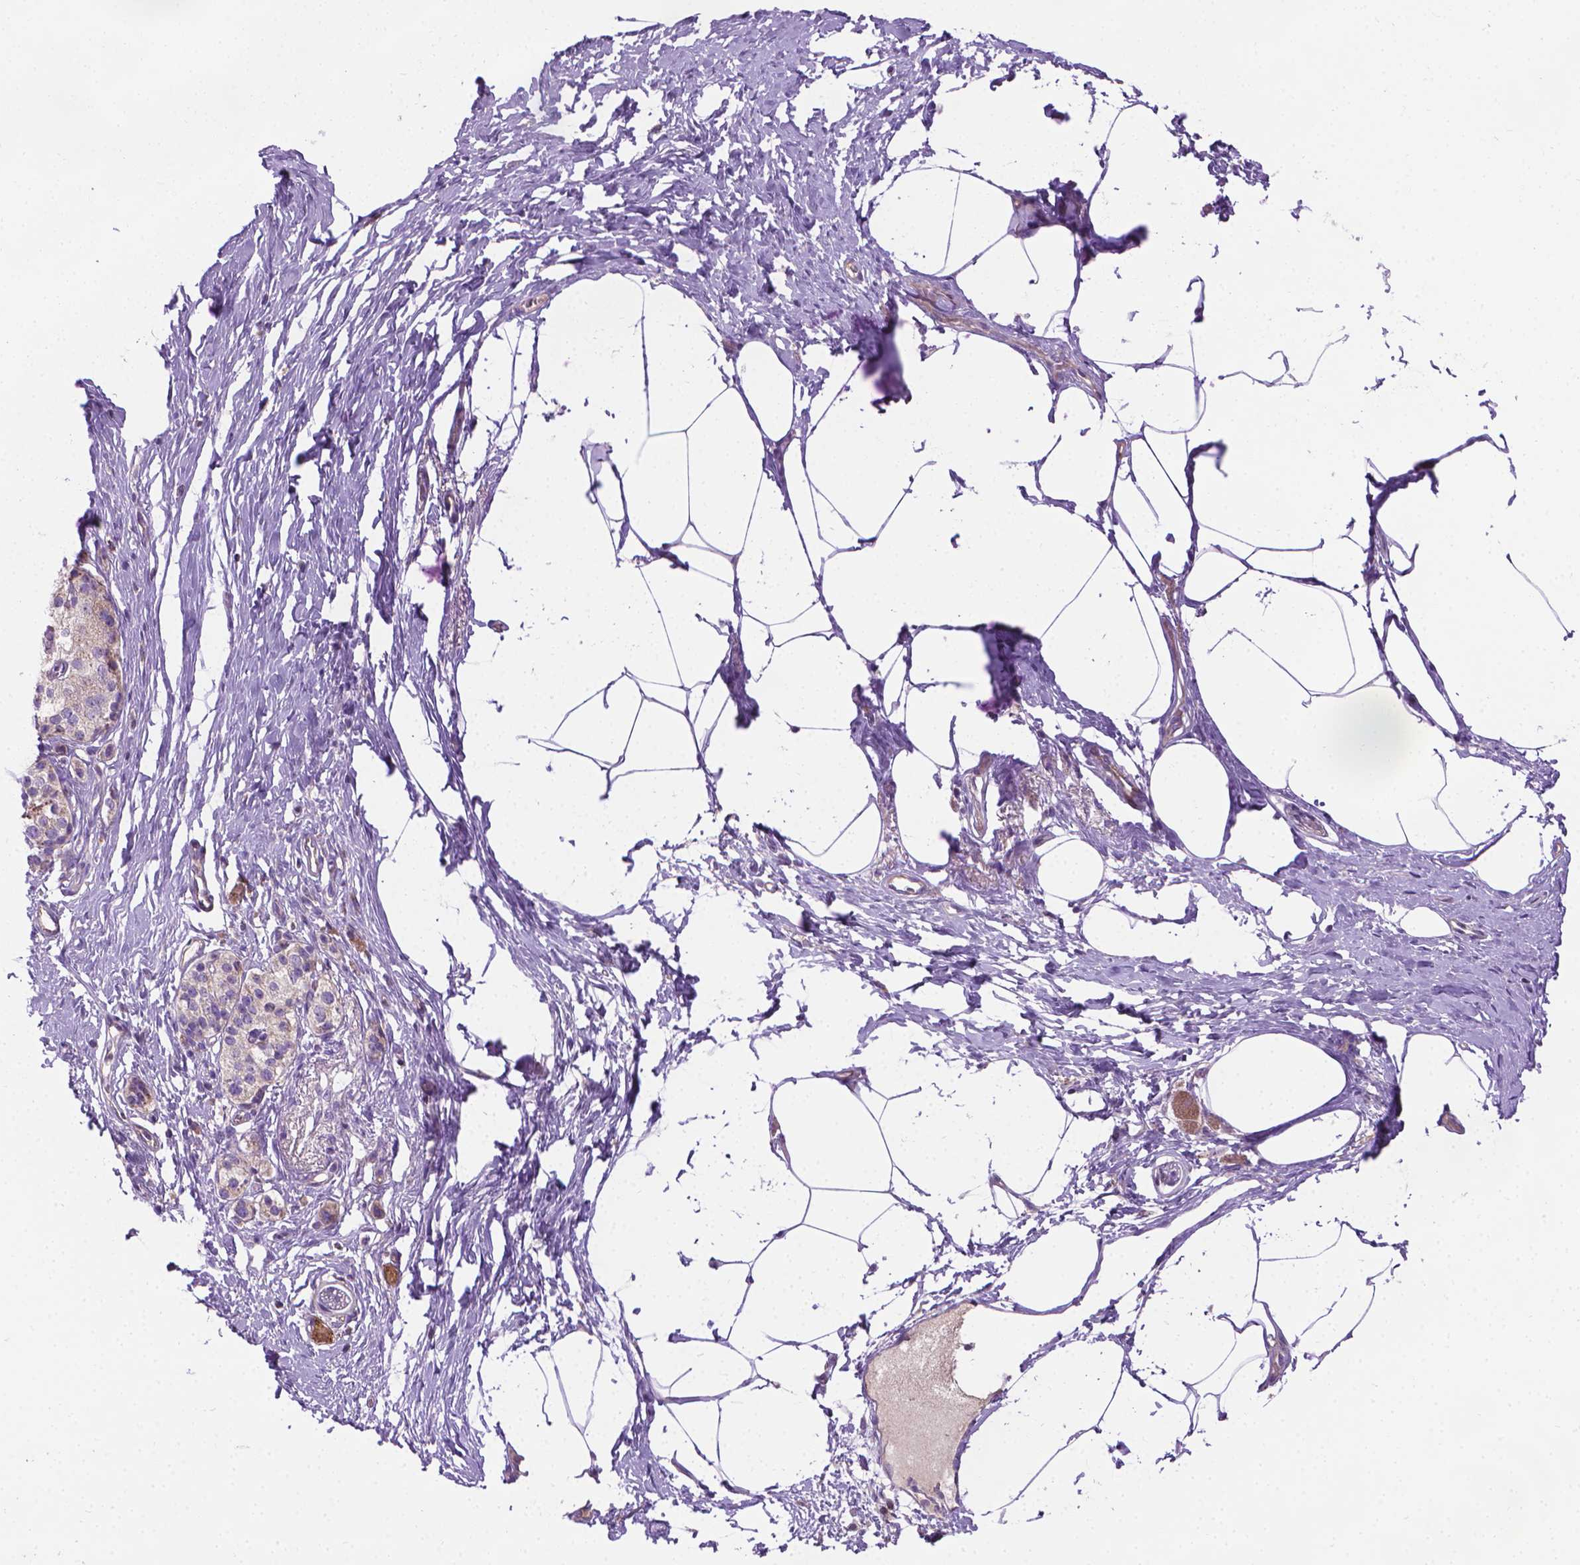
{"staining": {"intensity": "negative", "quantity": "none", "location": "none"}, "tissue": "pancreatic cancer", "cell_type": "Tumor cells", "image_type": "cancer", "snomed": [{"axis": "morphology", "description": "Adenocarcinoma, NOS"}, {"axis": "topography", "description": "Pancreas"}], "caption": "Protein analysis of pancreatic cancer displays no significant expression in tumor cells.", "gene": "SLC51B", "patient": {"sex": "female", "age": 72}}